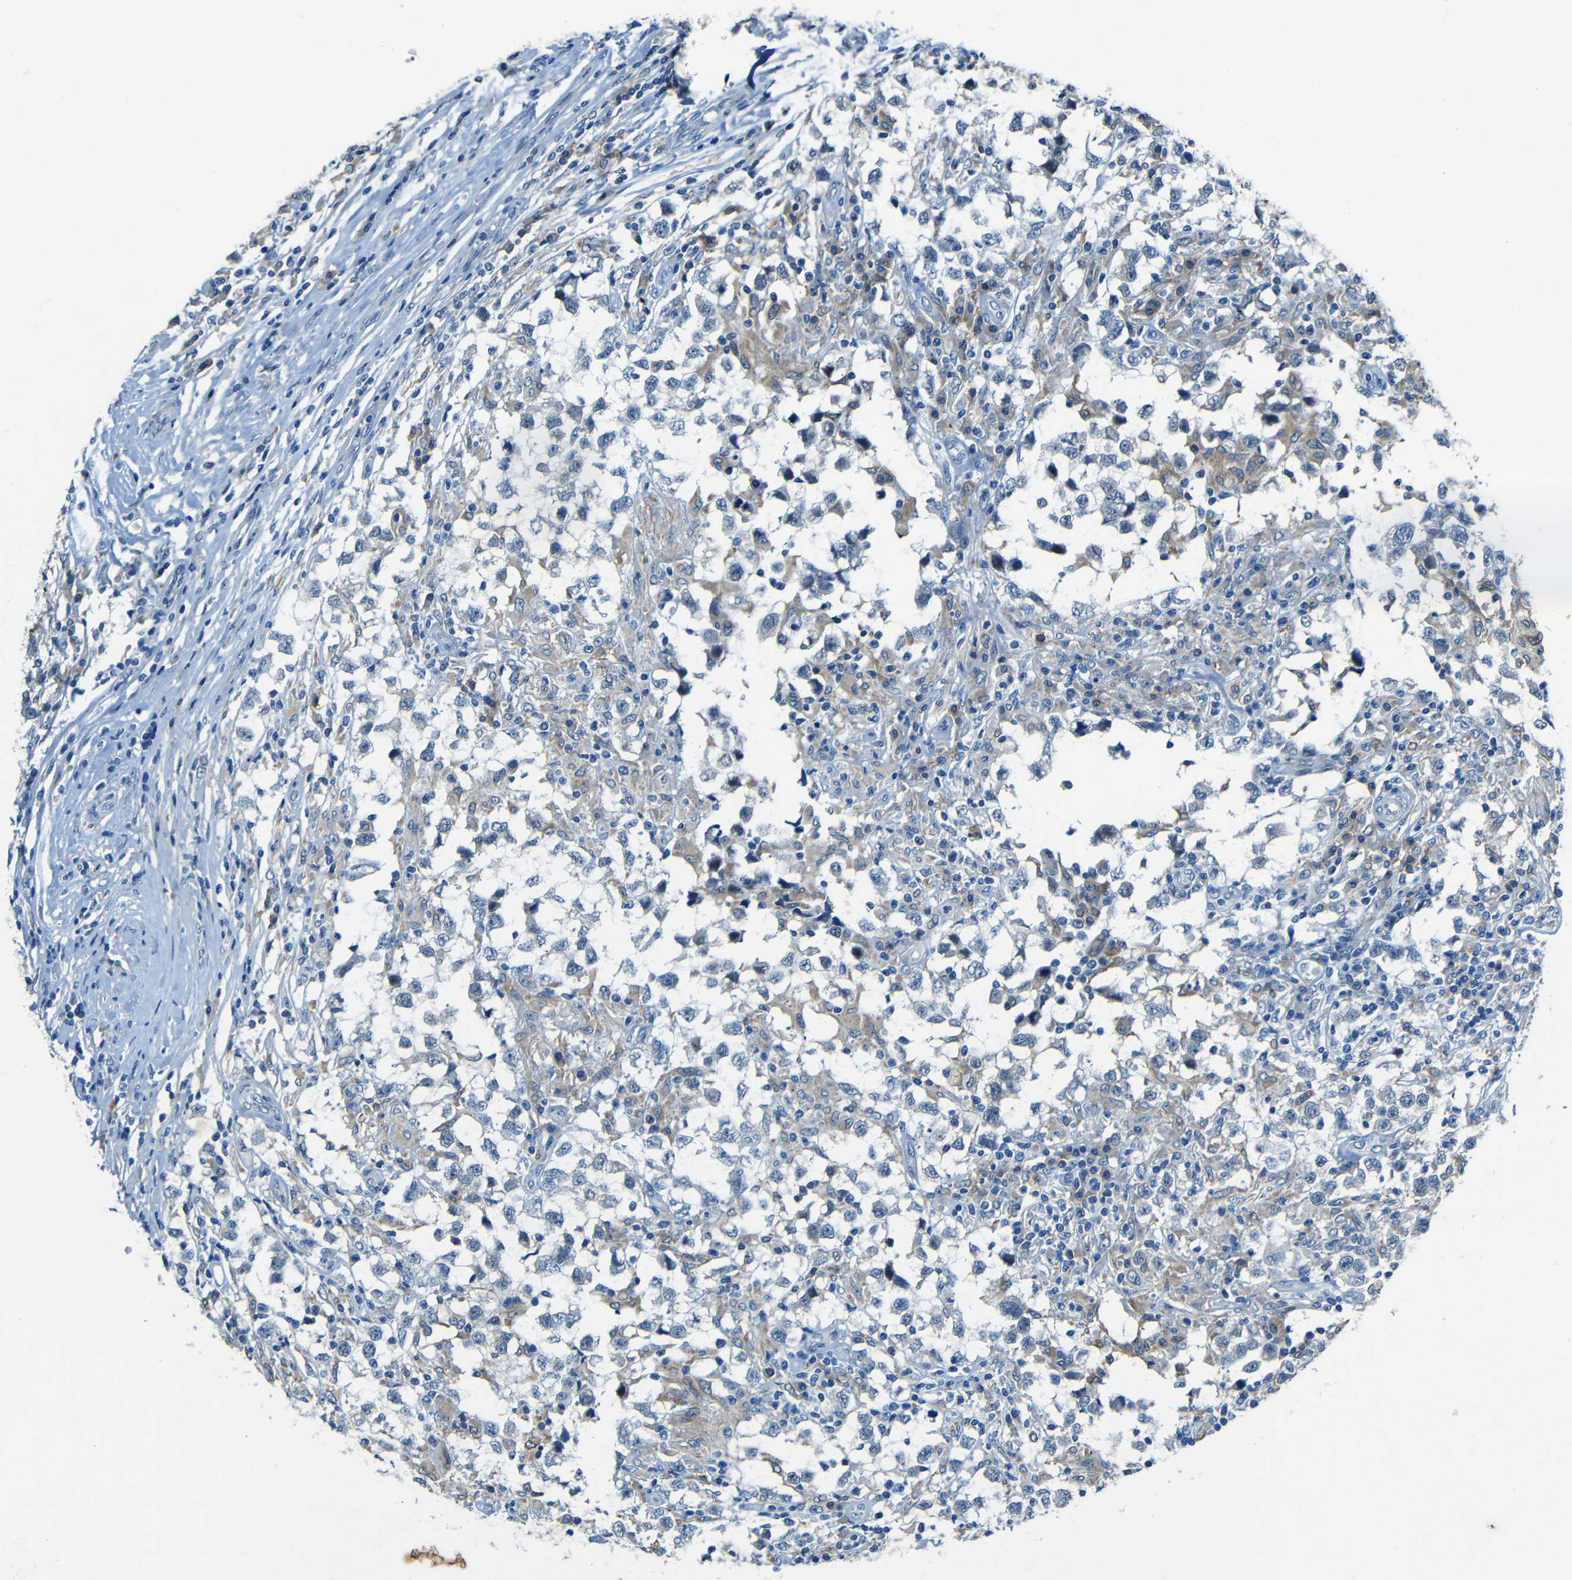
{"staining": {"intensity": "negative", "quantity": "none", "location": "none"}, "tissue": "testis cancer", "cell_type": "Tumor cells", "image_type": "cancer", "snomed": [{"axis": "morphology", "description": "Carcinoma, Embryonal, NOS"}, {"axis": "topography", "description": "Testis"}], "caption": "Immunohistochemistry (IHC) photomicrograph of embryonal carcinoma (testis) stained for a protein (brown), which exhibits no positivity in tumor cells.", "gene": "ANKRD22", "patient": {"sex": "male", "age": 21}}